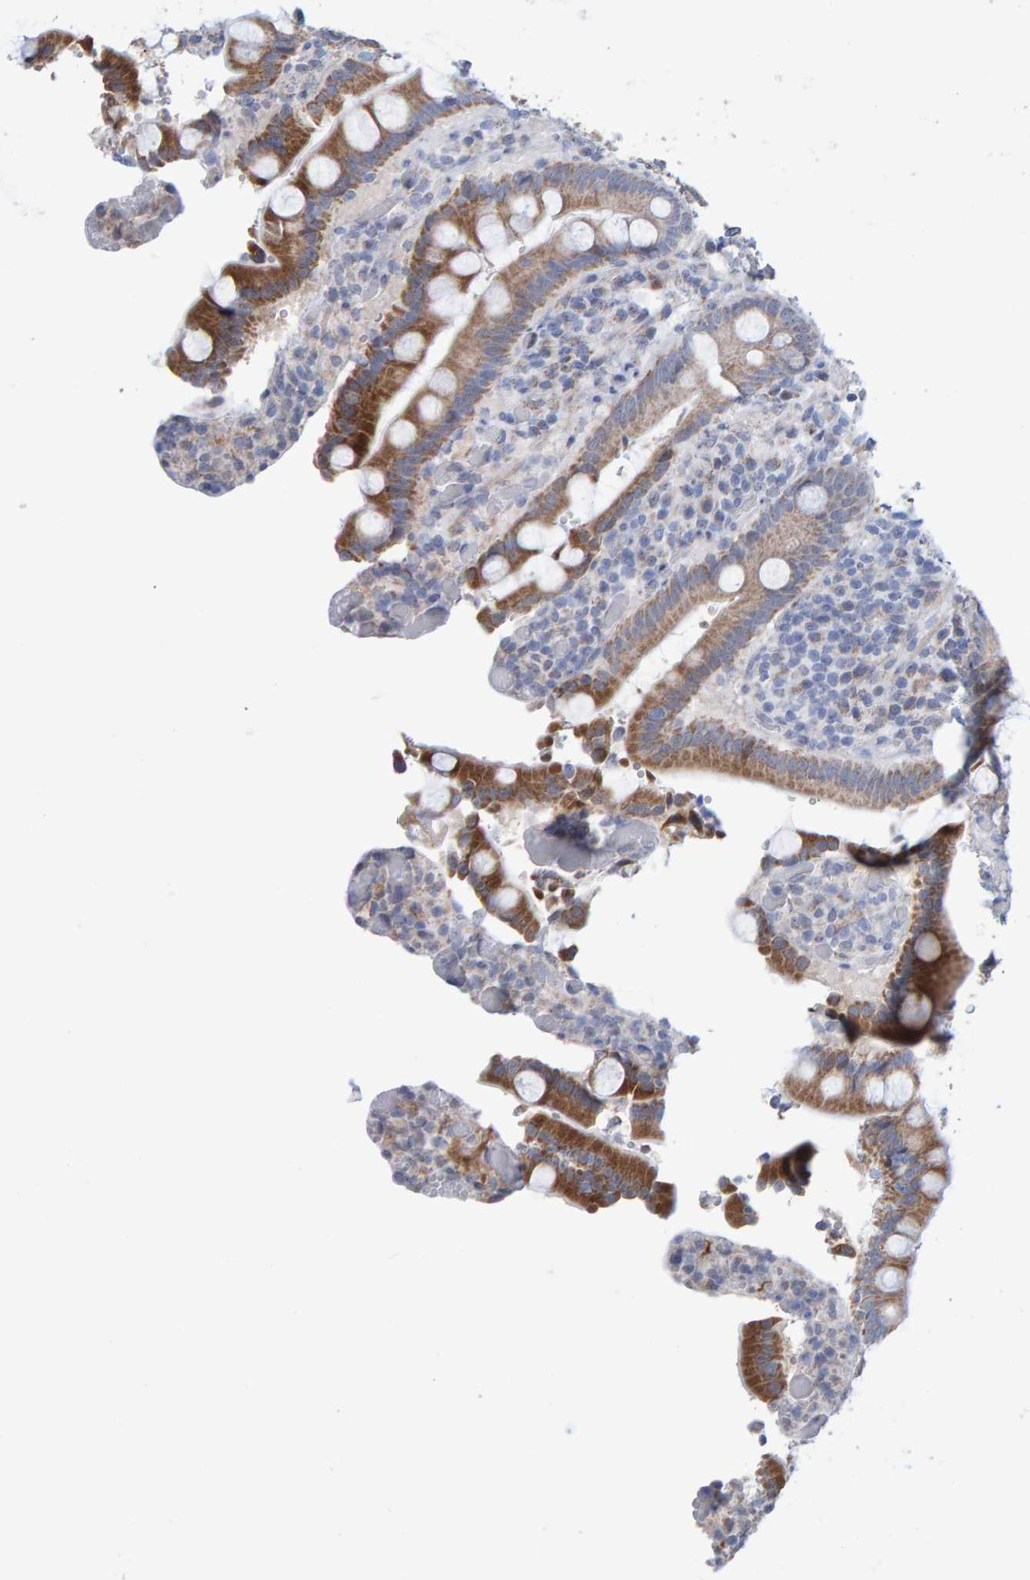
{"staining": {"intensity": "moderate", "quantity": ">75%", "location": "cytoplasmic/membranous"}, "tissue": "duodenum", "cell_type": "Glandular cells", "image_type": "normal", "snomed": [{"axis": "morphology", "description": "Normal tissue, NOS"}, {"axis": "topography", "description": "Small intestine, NOS"}], "caption": "The immunohistochemical stain highlights moderate cytoplasmic/membranous staining in glandular cells of normal duodenum.", "gene": "USP43", "patient": {"sex": "female", "age": 71}}